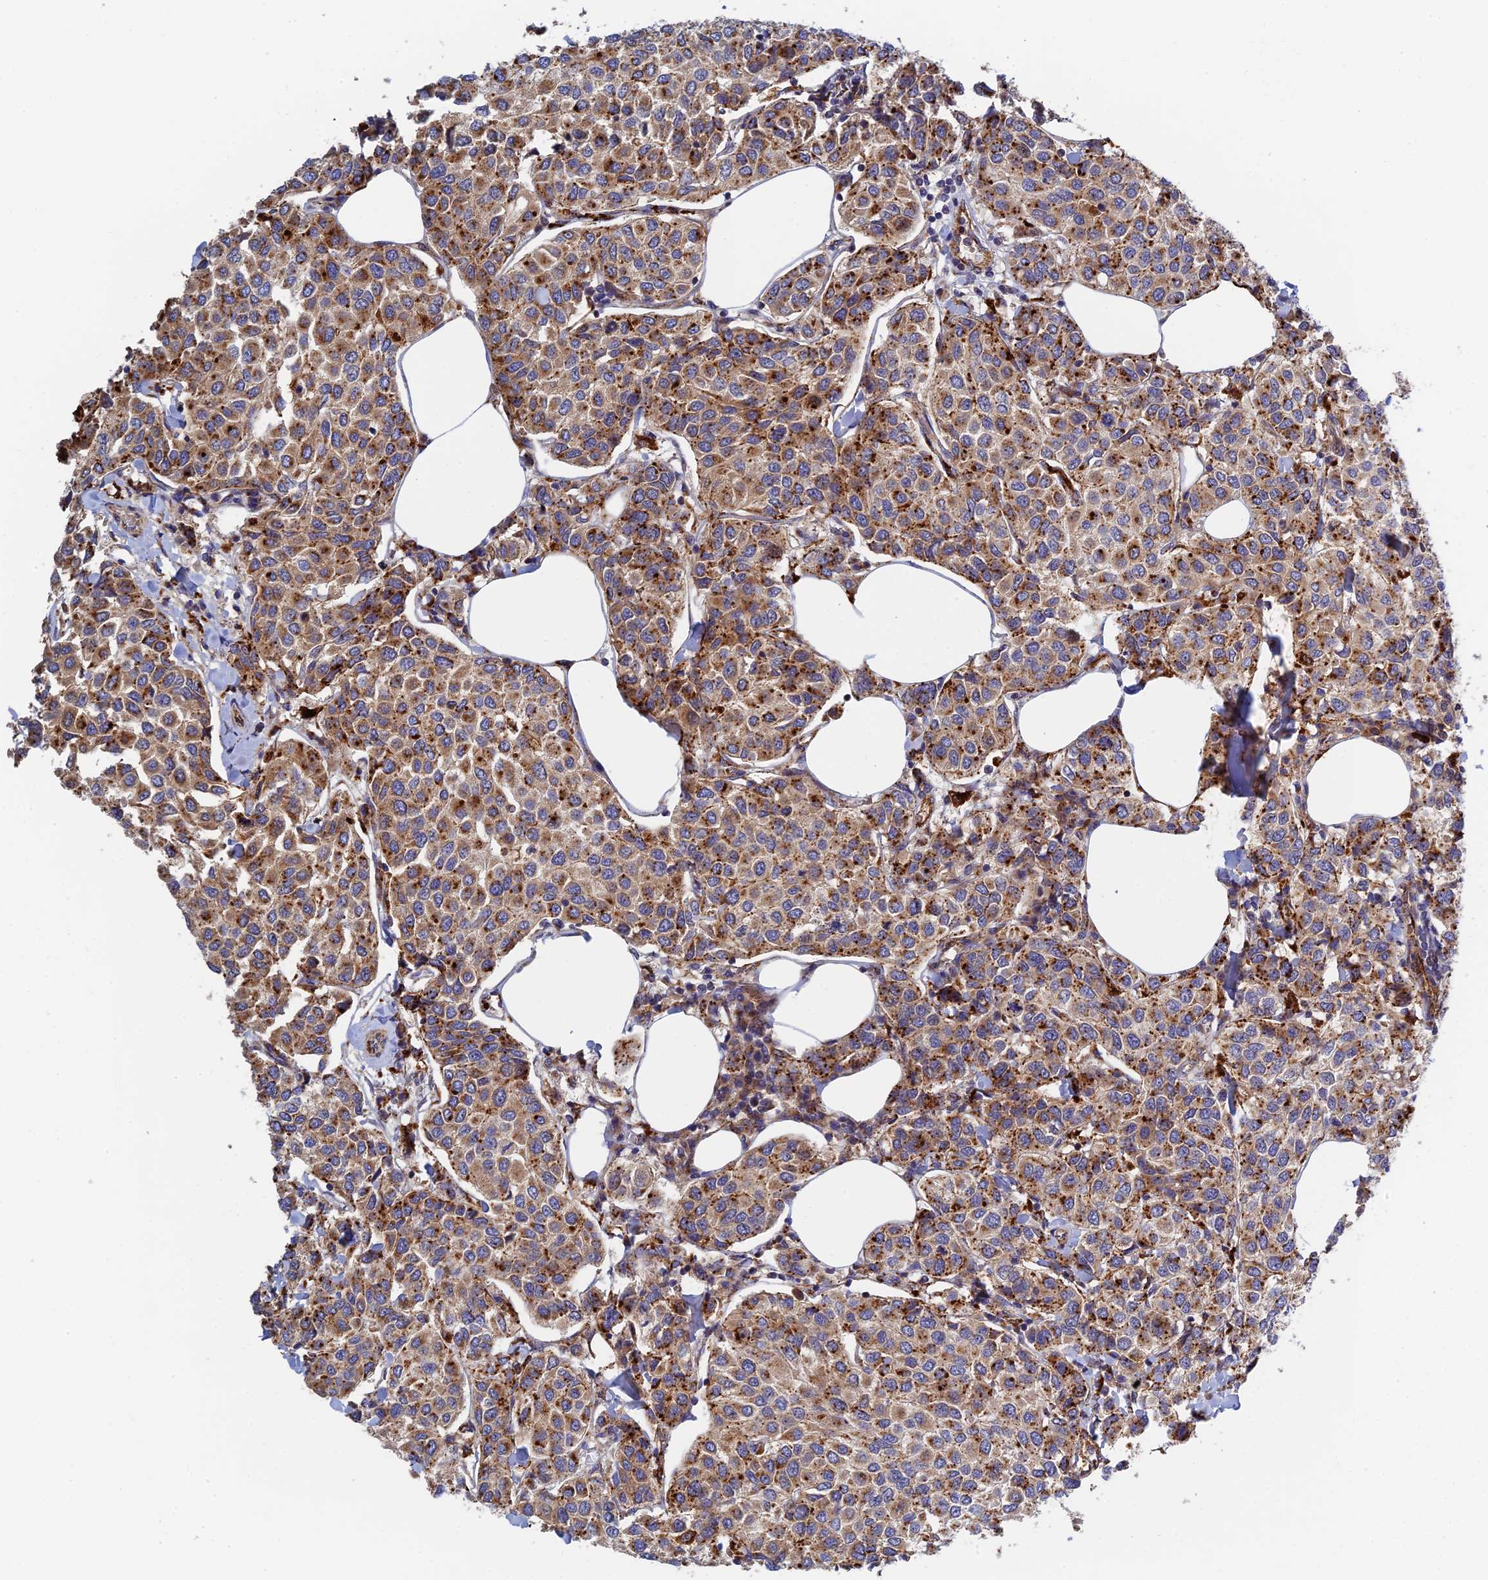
{"staining": {"intensity": "moderate", "quantity": ">75%", "location": "cytoplasmic/membranous"}, "tissue": "breast cancer", "cell_type": "Tumor cells", "image_type": "cancer", "snomed": [{"axis": "morphology", "description": "Duct carcinoma"}, {"axis": "topography", "description": "Breast"}], "caption": "Immunohistochemical staining of infiltrating ductal carcinoma (breast) exhibits medium levels of moderate cytoplasmic/membranous protein staining in approximately >75% of tumor cells.", "gene": "PPP2R3C", "patient": {"sex": "female", "age": 55}}